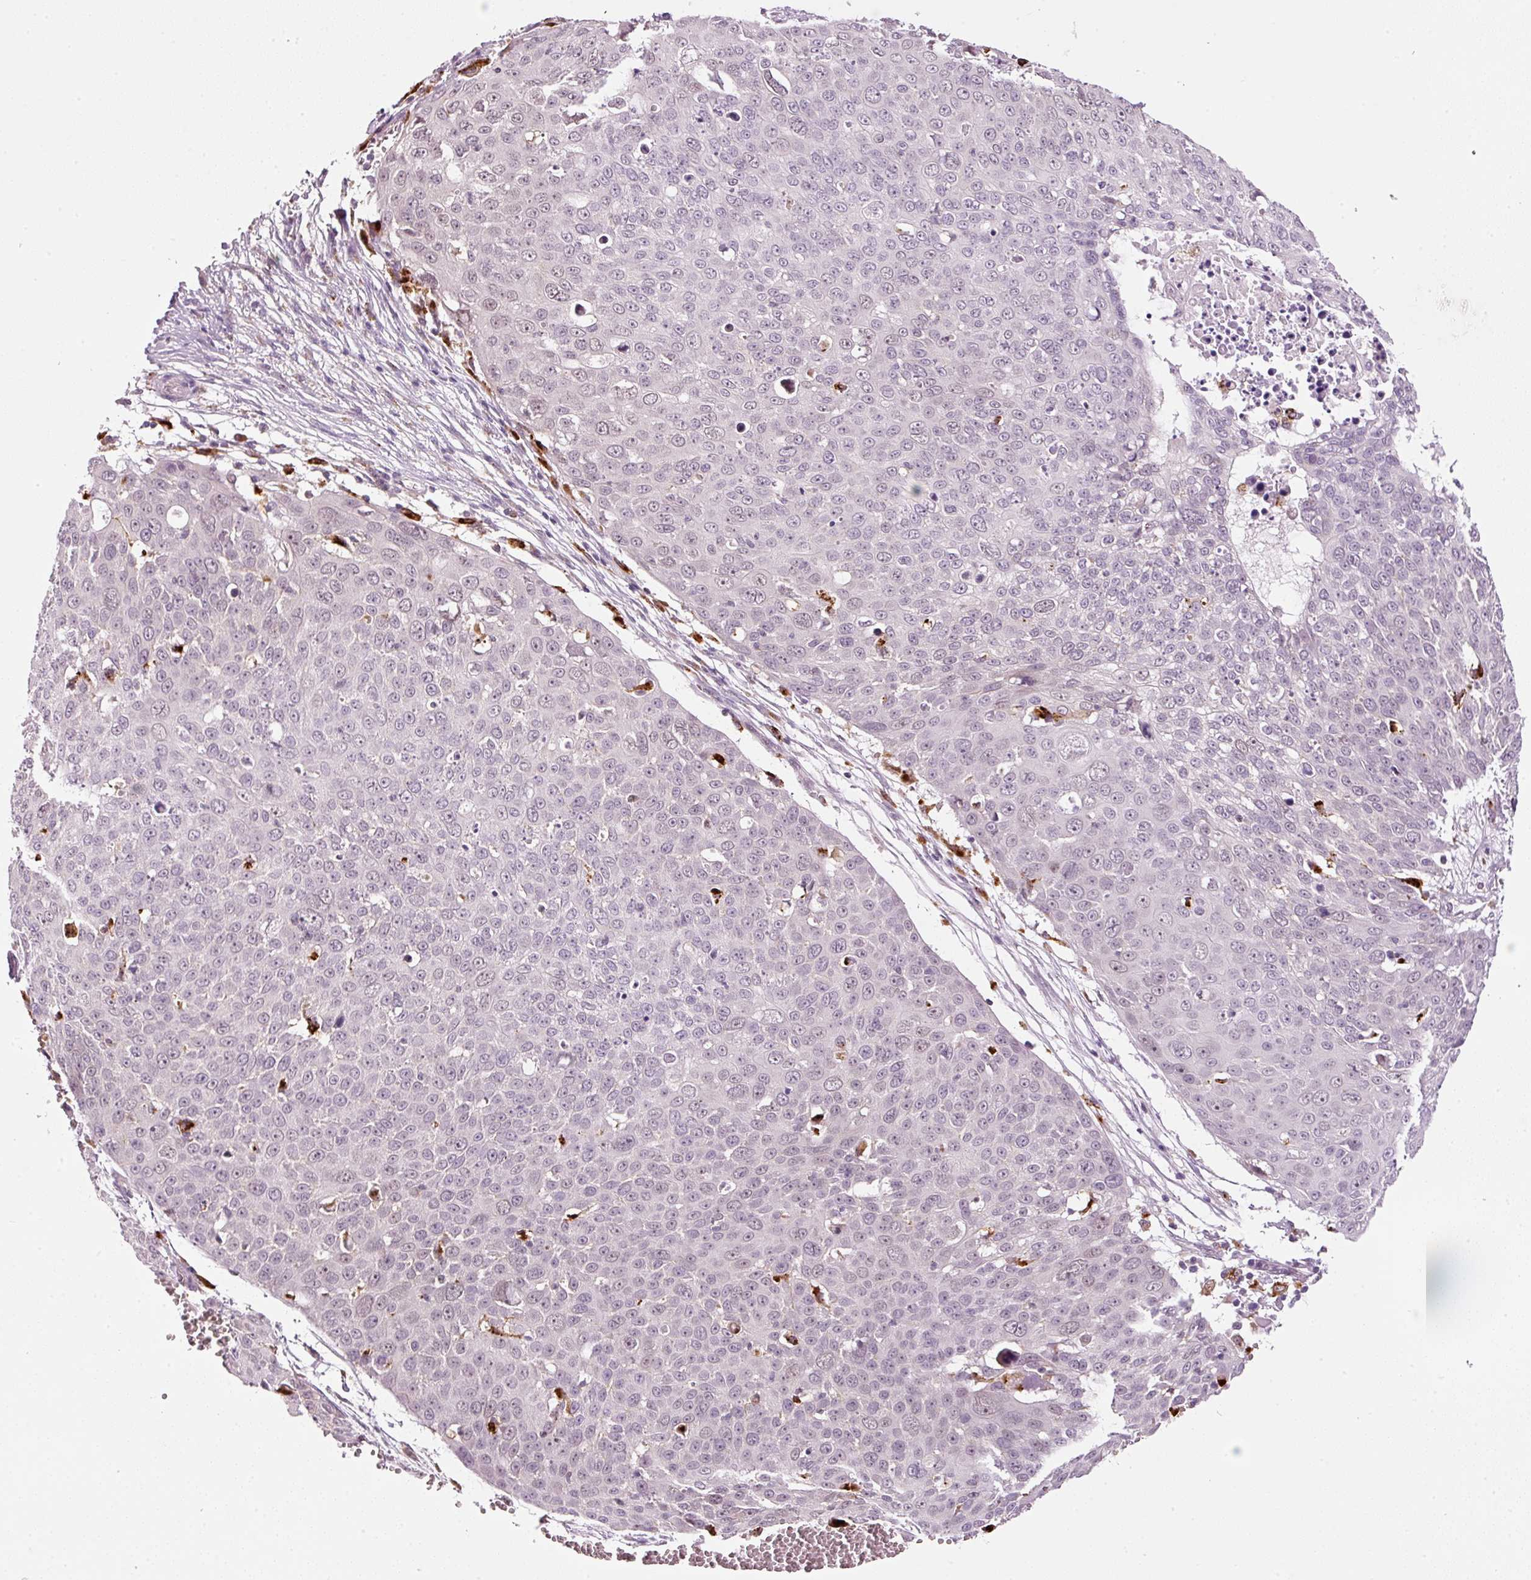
{"staining": {"intensity": "negative", "quantity": "none", "location": "none"}, "tissue": "skin cancer", "cell_type": "Tumor cells", "image_type": "cancer", "snomed": [{"axis": "morphology", "description": "Squamous cell carcinoma, NOS"}, {"axis": "topography", "description": "Skin"}], "caption": "The photomicrograph displays no significant positivity in tumor cells of skin squamous cell carcinoma.", "gene": "ZNF639", "patient": {"sex": "male", "age": 71}}